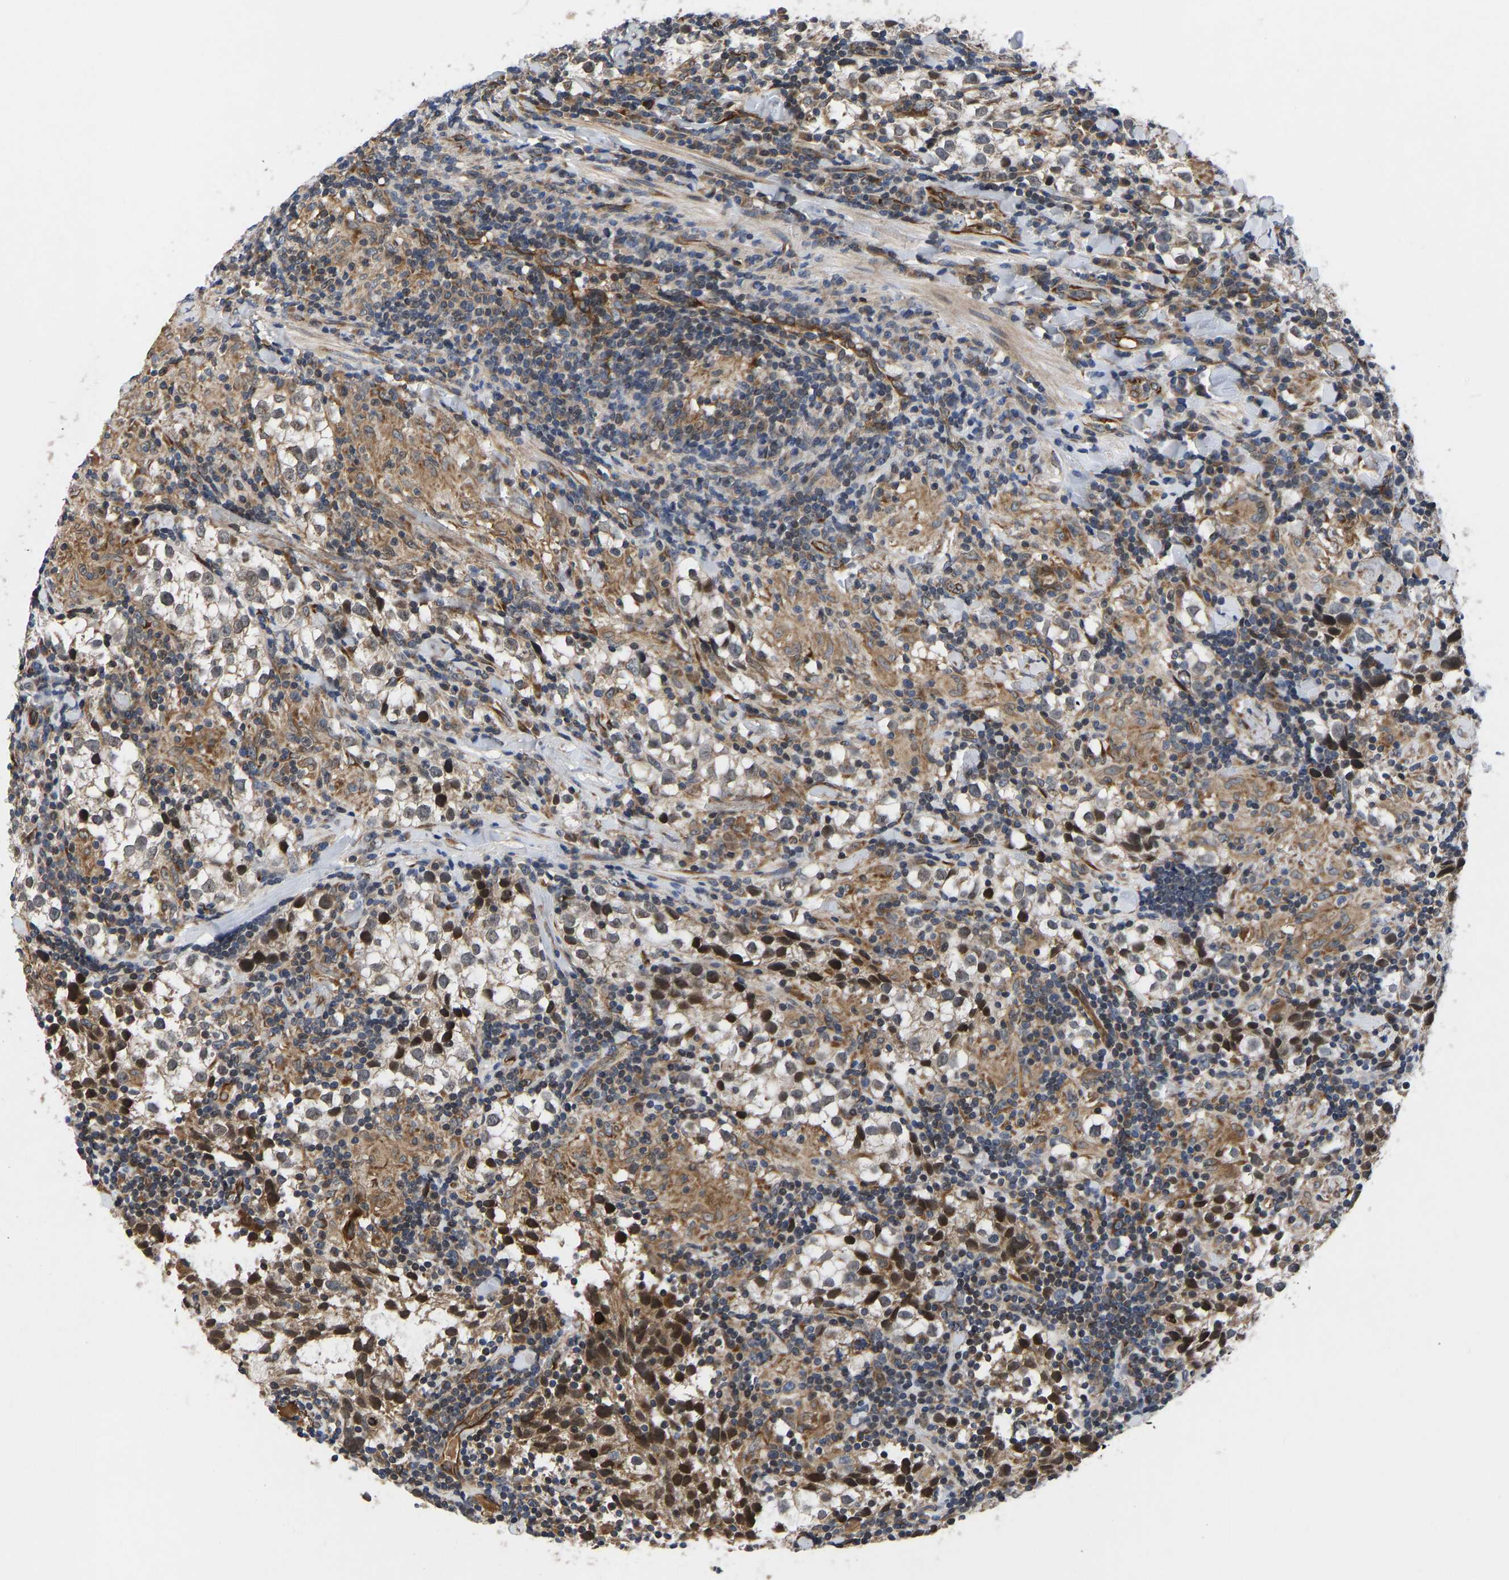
{"staining": {"intensity": "weak", "quantity": "<25%", "location": "cytoplasmic/membranous"}, "tissue": "testis cancer", "cell_type": "Tumor cells", "image_type": "cancer", "snomed": [{"axis": "morphology", "description": "Seminoma, NOS"}, {"axis": "morphology", "description": "Carcinoma, Embryonal, NOS"}, {"axis": "topography", "description": "Testis"}], "caption": "Tumor cells are negative for brown protein staining in testis embryonal carcinoma.", "gene": "FRRS1", "patient": {"sex": "male", "age": 36}}